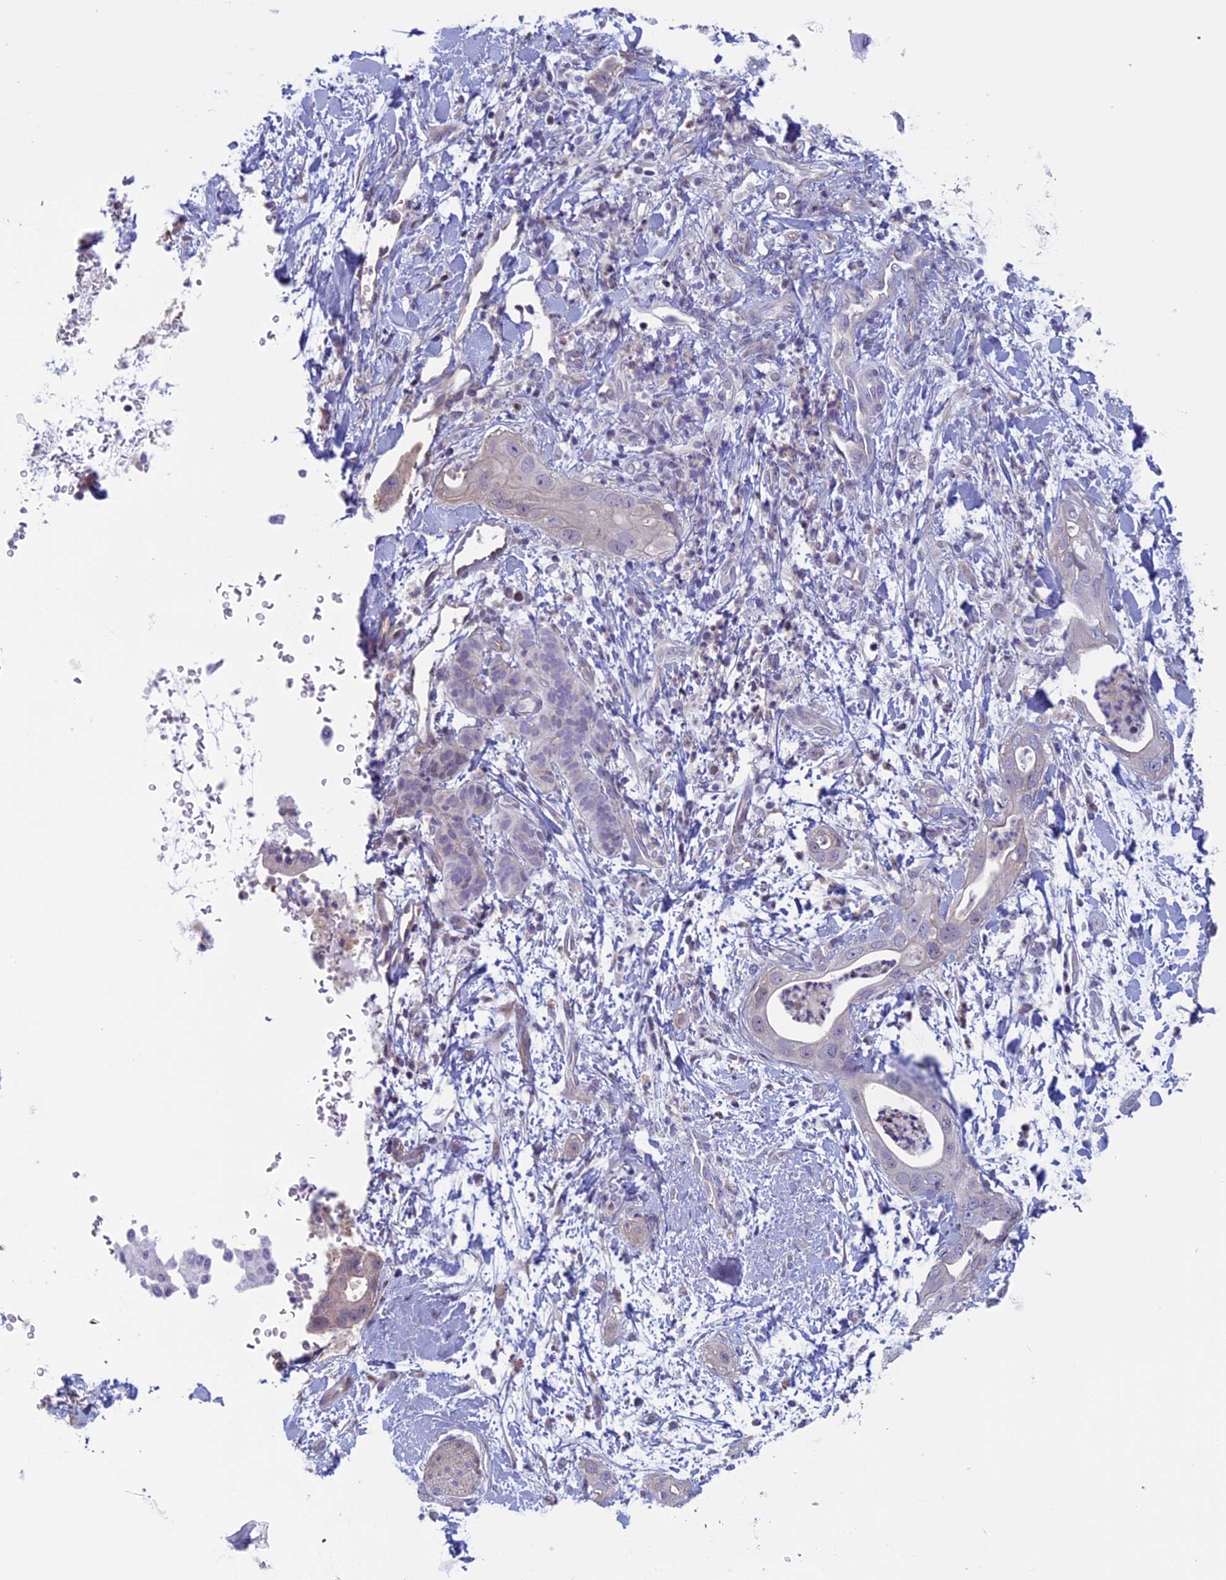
{"staining": {"intensity": "negative", "quantity": "none", "location": "none"}, "tissue": "pancreatic cancer", "cell_type": "Tumor cells", "image_type": "cancer", "snomed": [{"axis": "morphology", "description": "Adenocarcinoma, NOS"}, {"axis": "topography", "description": "Pancreas"}], "caption": "High power microscopy histopathology image of an IHC histopathology image of adenocarcinoma (pancreatic), revealing no significant staining in tumor cells.", "gene": "SLC1A6", "patient": {"sex": "female", "age": 78}}